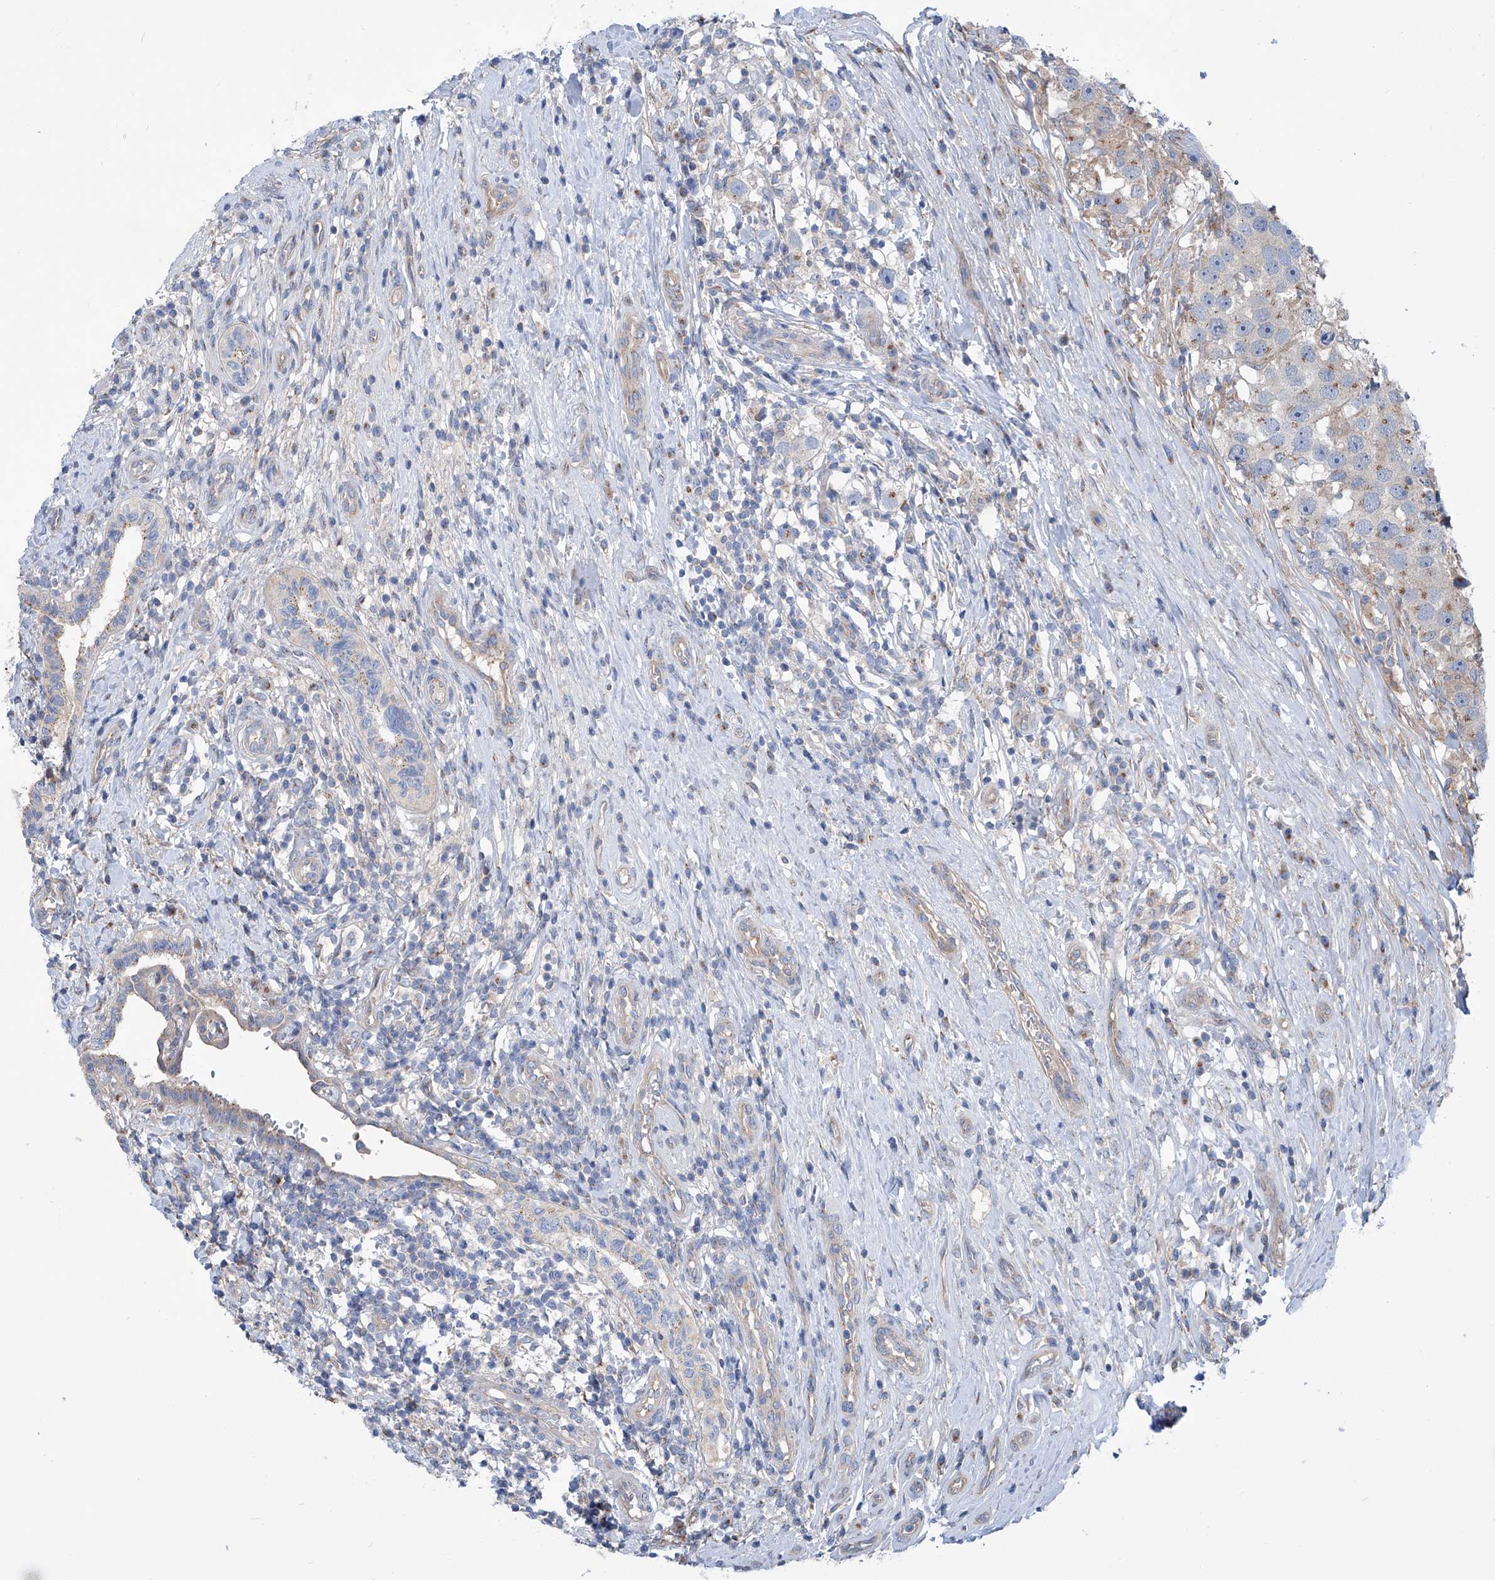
{"staining": {"intensity": "weak", "quantity": "<25%", "location": "cytoplasmic/membranous"}, "tissue": "testis cancer", "cell_type": "Tumor cells", "image_type": "cancer", "snomed": [{"axis": "morphology", "description": "Seminoma, NOS"}, {"axis": "topography", "description": "Testis"}], "caption": "Tumor cells are negative for brown protein staining in testis seminoma.", "gene": "SLC22A7", "patient": {"sex": "male", "age": 49}}